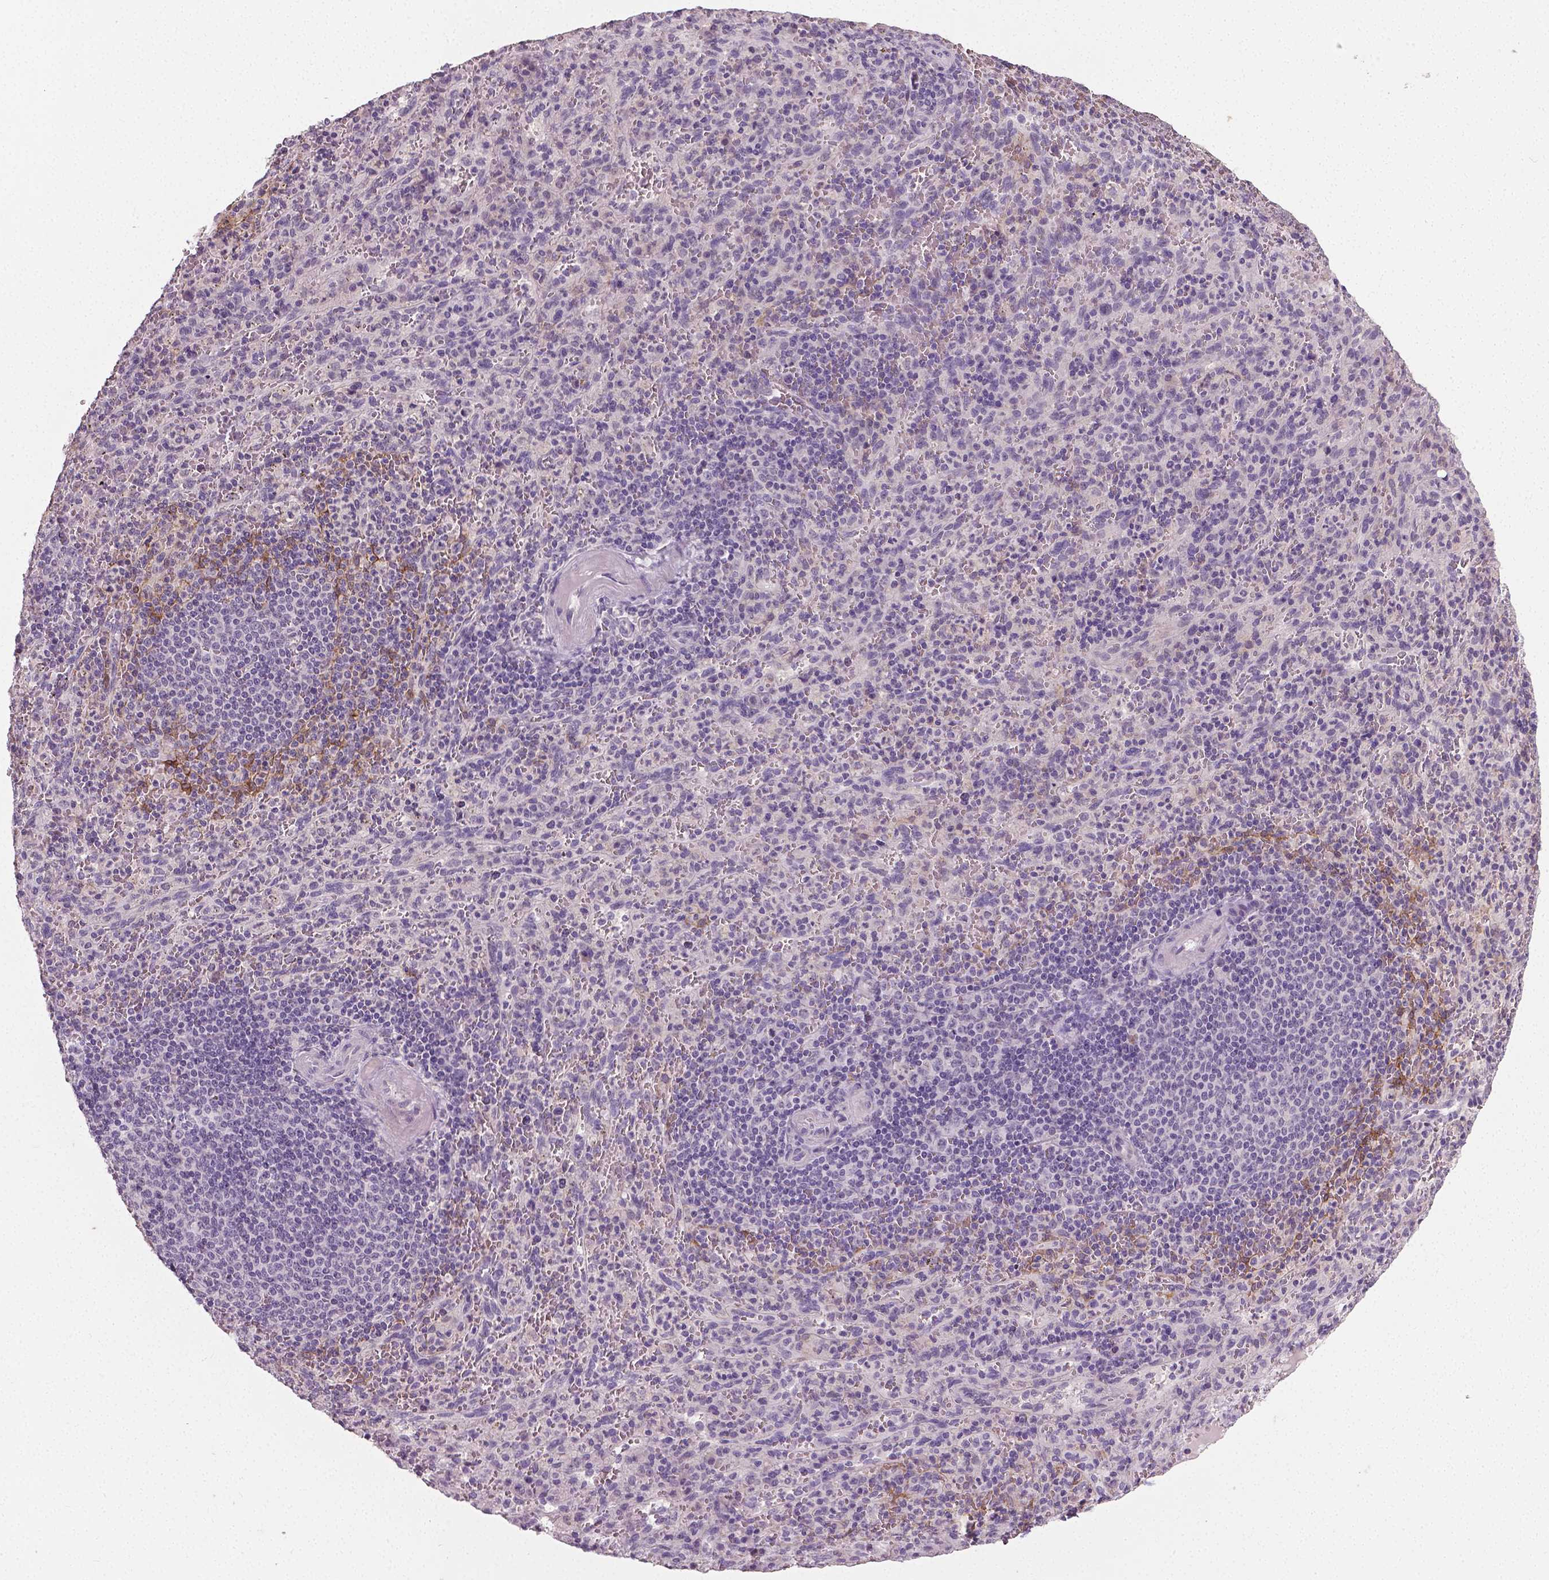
{"staining": {"intensity": "negative", "quantity": "none", "location": "none"}, "tissue": "spleen", "cell_type": "Cells in red pulp", "image_type": "normal", "snomed": [{"axis": "morphology", "description": "Normal tissue, NOS"}, {"axis": "topography", "description": "Spleen"}], "caption": "A micrograph of spleen stained for a protein displays no brown staining in cells in red pulp. (DAB (3,3'-diaminobenzidine) immunohistochemistry (IHC) with hematoxylin counter stain).", "gene": "NECAB1", "patient": {"sex": "male", "age": 57}}